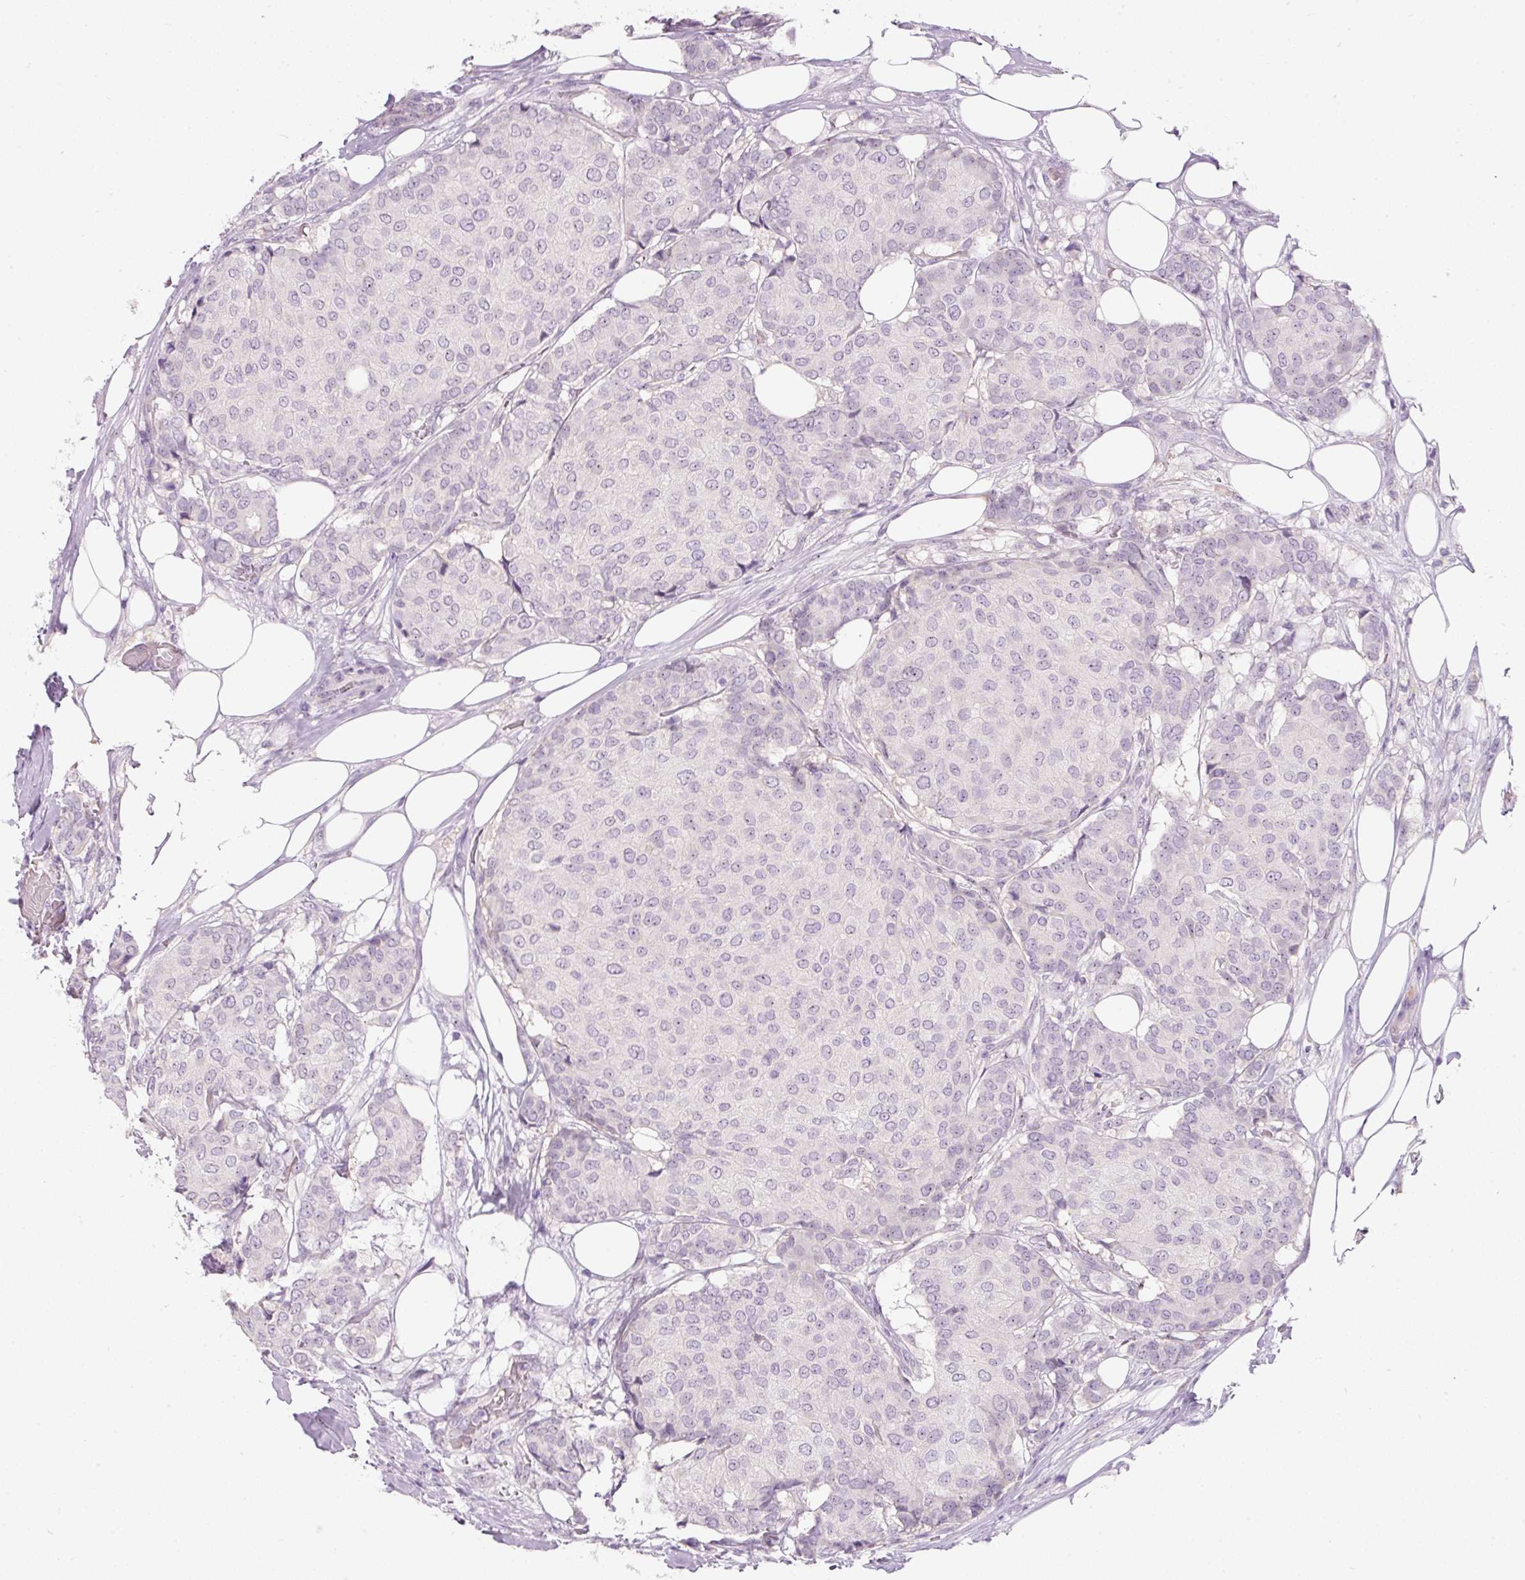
{"staining": {"intensity": "negative", "quantity": "none", "location": "none"}, "tissue": "breast cancer", "cell_type": "Tumor cells", "image_type": "cancer", "snomed": [{"axis": "morphology", "description": "Duct carcinoma"}, {"axis": "topography", "description": "Breast"}], "caption": "Tumor cells are negative for brown protein staining in breast cancer. (DAB immunohistochemistry (IHC) visualized using brightfield microscopy, high magnification).", "gene": "TMEM37", "patient": {"sex": "female", "age": 75}}